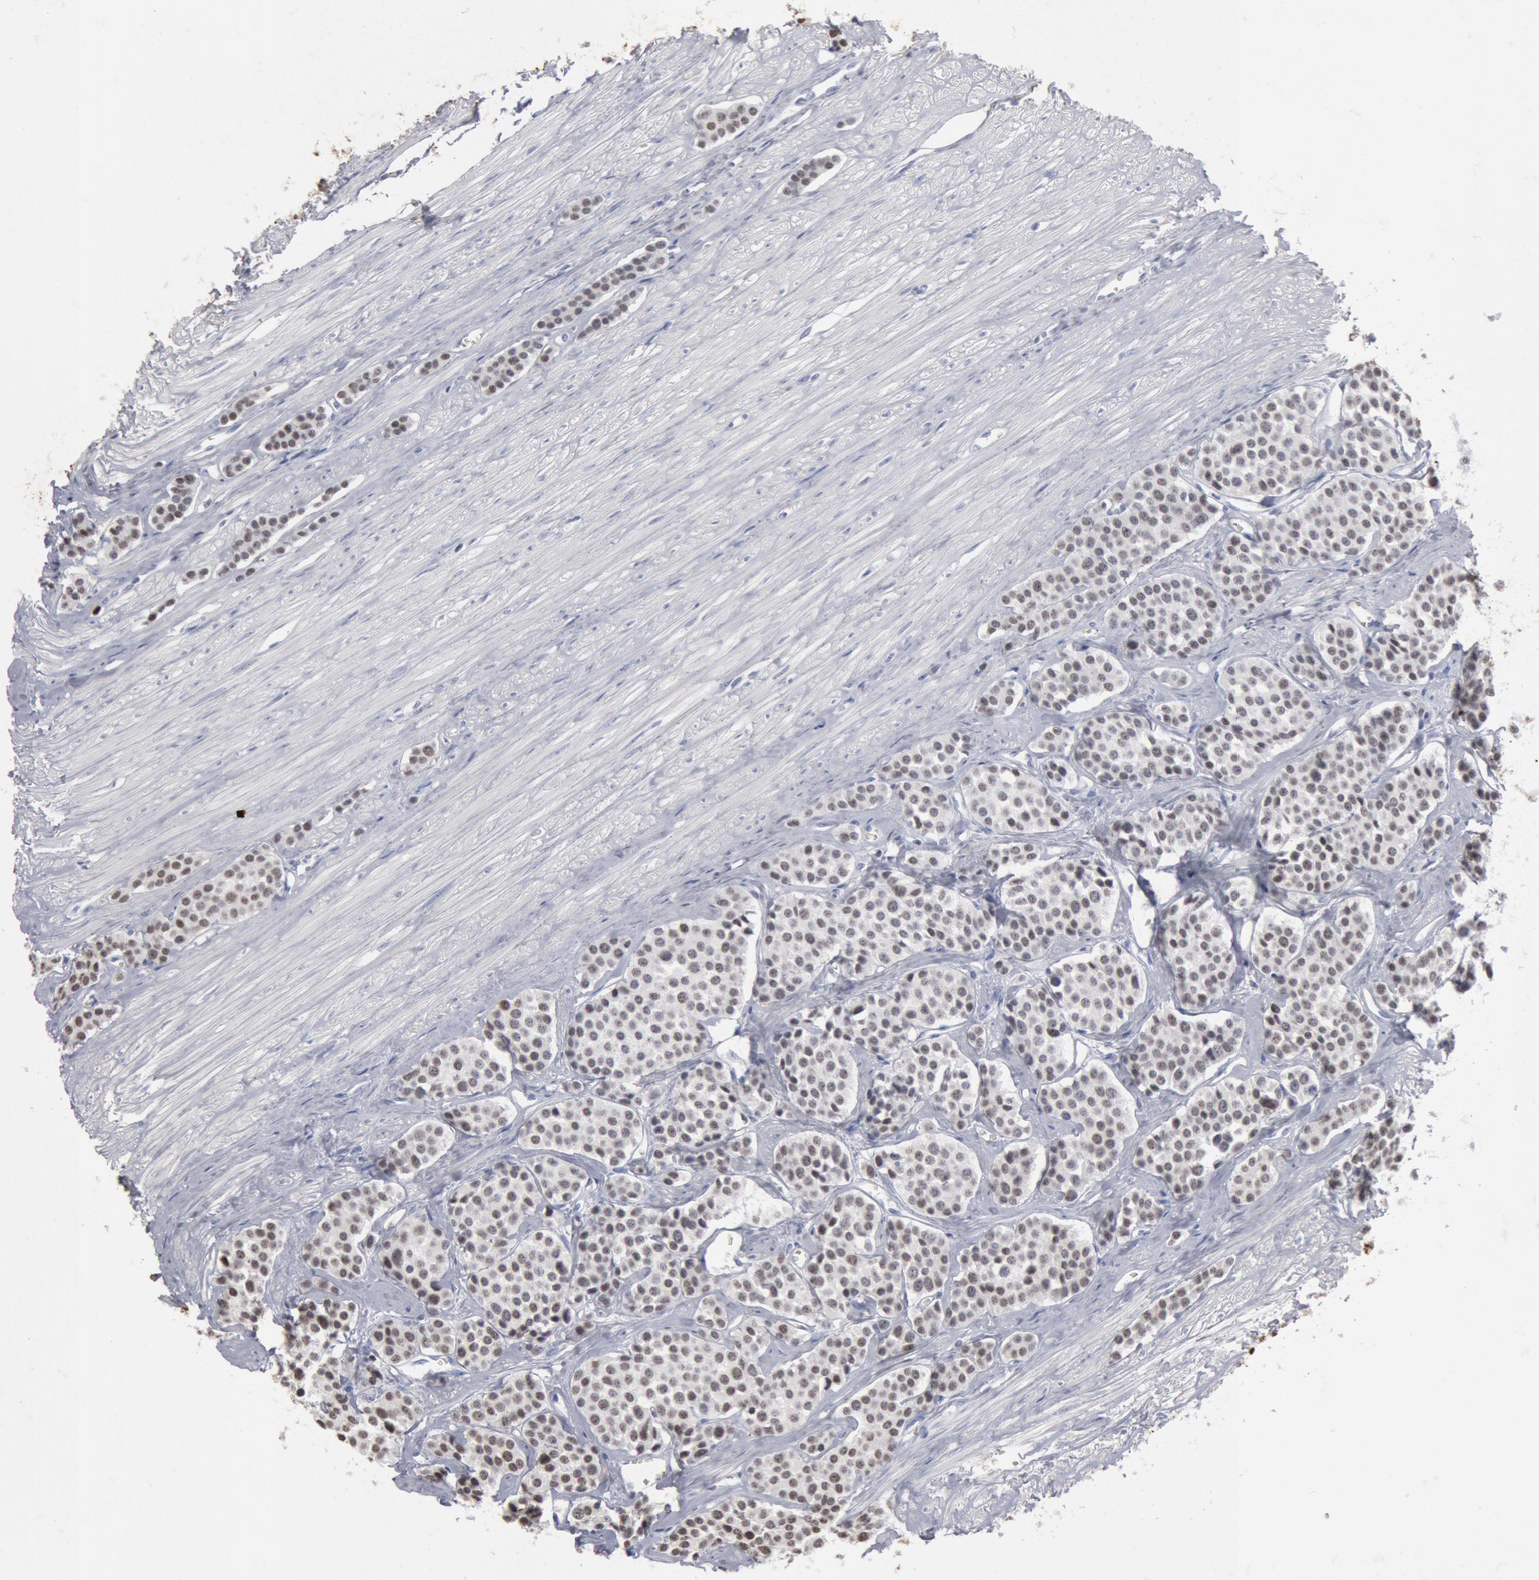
{"staining": {"intensity": "weak", "quantity": "25%-75%", "location": "nuclear"}, "tissue": "carcinoid", "cell_type": "Tumor cells", "image_type": "cancer", "snomed": [{"axis": "morphology", "description": "Carcinoid, malignant, NOS"}, {"axis": "topography", "description": "Small intestine"}], "caption": "Carcinoid (malignant) tissue reveals weak nuclear positivity in about 25%-75% of tumor cells (IHC, brightfield microscopy, high magnification).", "gene": "FOXA2", "patient": {"sex": "male", "age": 60}}